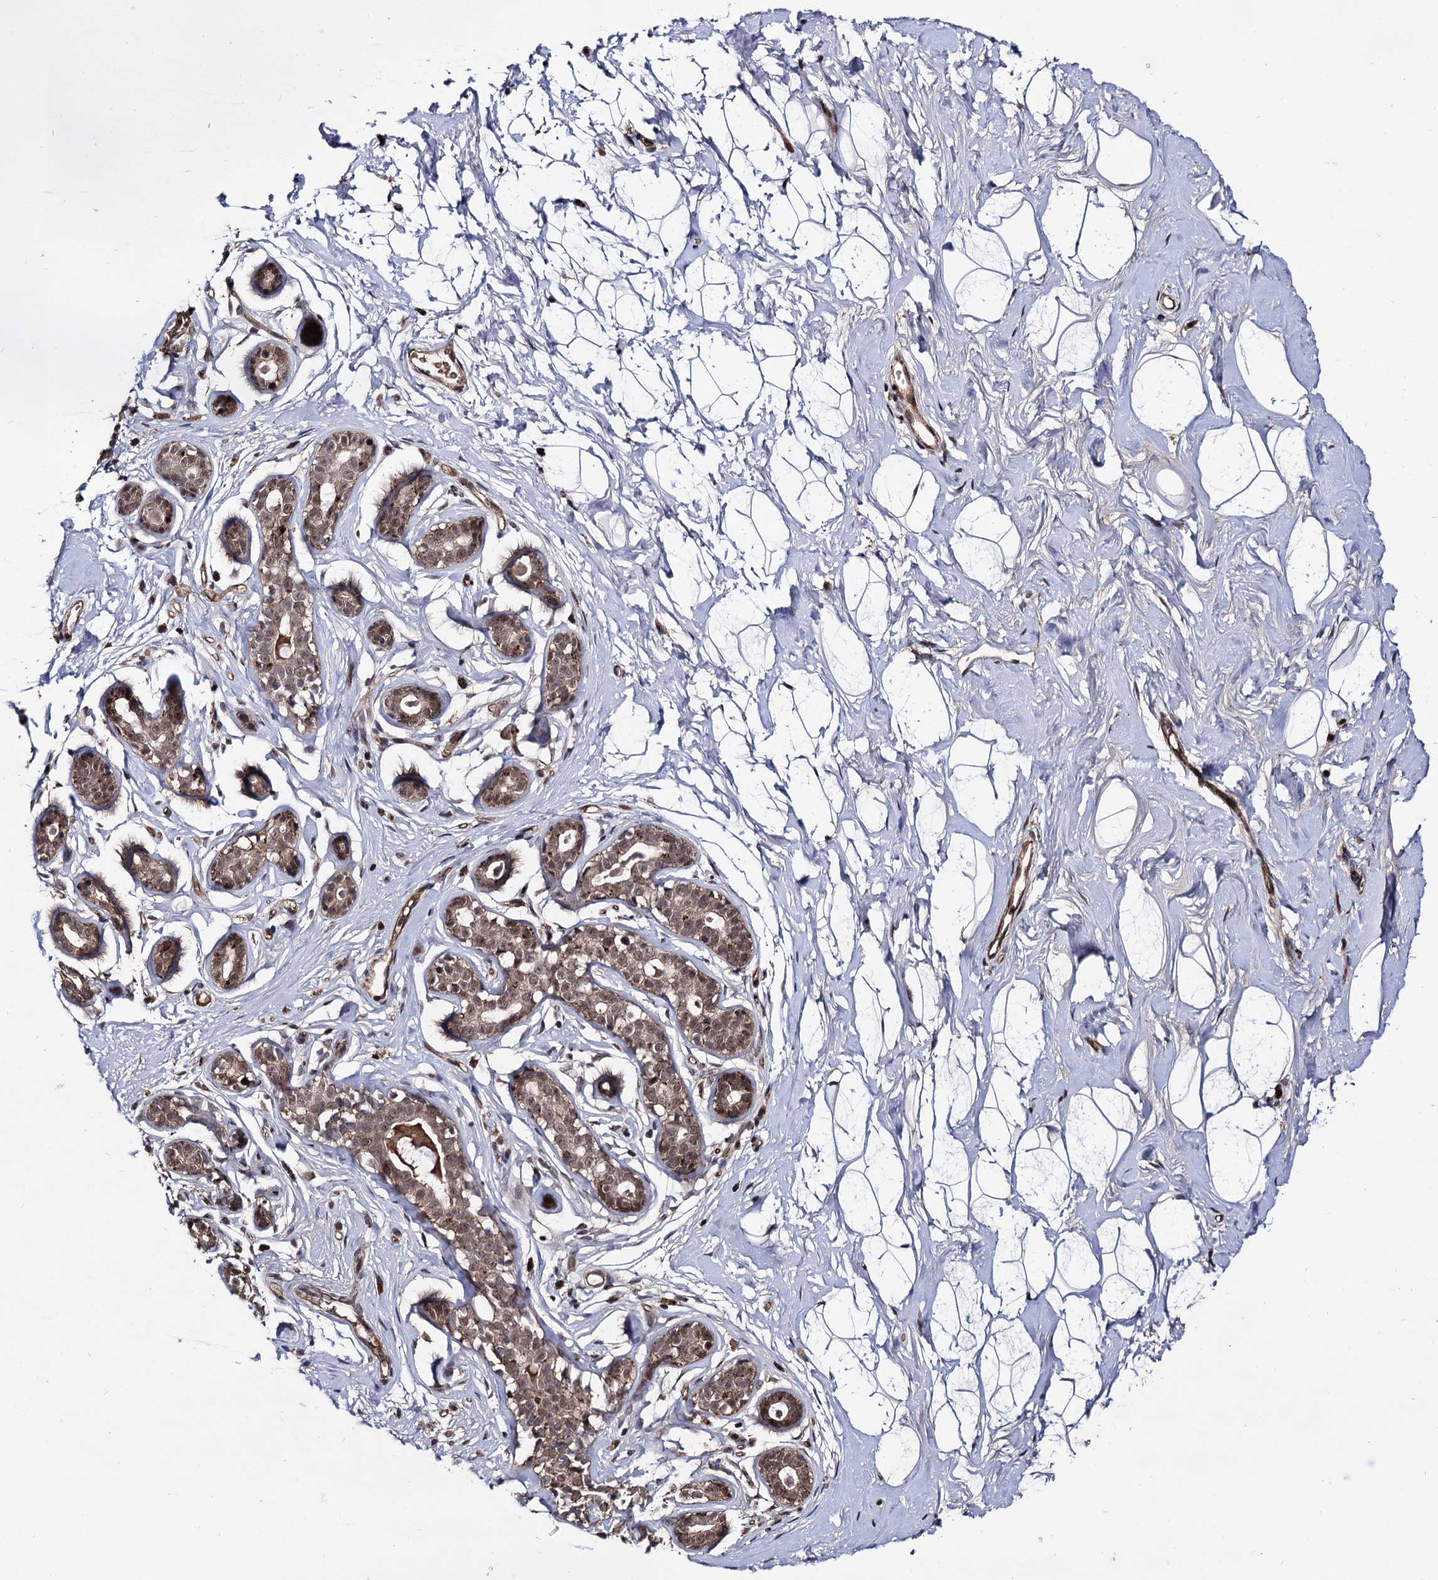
{"staining": {"intensity": "moderate", "quantity": ">75%", "location": "nuclear"}, "tissue": "breast", "cell_type": "Adipocytes", "image_type": "normal", "snomed": [{"axis": "morphology", "description": "Normal tissue, NOS"}, {"axis": "morphology", "description": "Adenoma, NOS"}, {"axis": "topography", "description": "Breast"}], "caption": "The immunohistochemical stain highlights moderate nuclear positivity in adipocytes of normal breast.", "gene": "MICAL2", "patient": {"sex": "female", "age": 23}}